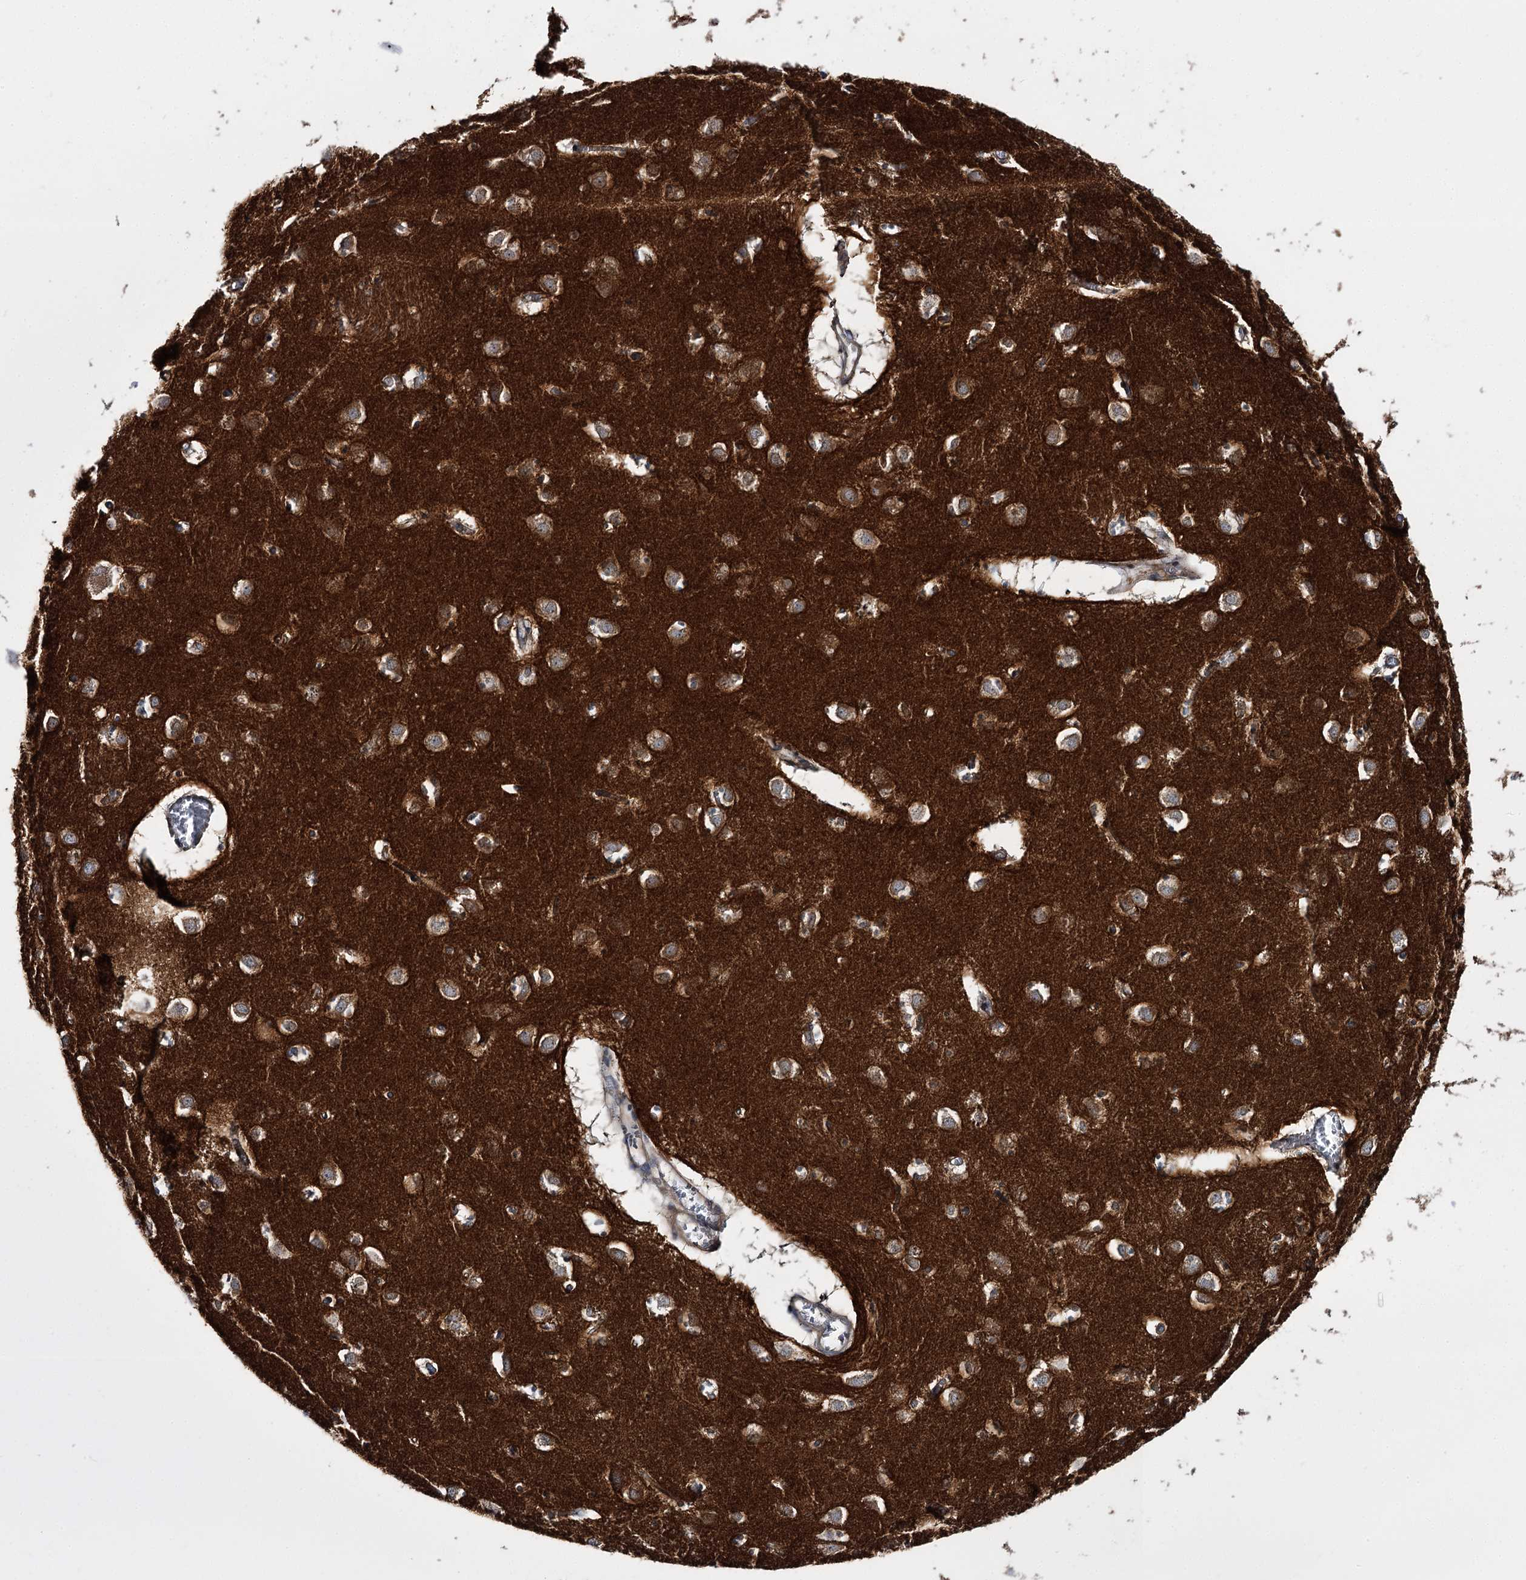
{"staining": {"intensity": "moderate", "quantity": ">75%", "location": "cytoplasmic/membranous"}, "tissue": "caudate", "cell_type": "Glial cells", "image_type": "normal", "snomed": [{"axis": "morphology", "description": "Normal tissue, NOS"}, {"axis": "topography", "description": "Lateral ventricle wall"}], "caption": "The image demonstrates immunohistochemical staining of benign caudate. There is moderate cytoplasmic/membranous expression is appreciated in approximately >75% of glial cells.", "gene": "C11orf80", "patient": {"sex": "male", "age": 70}}